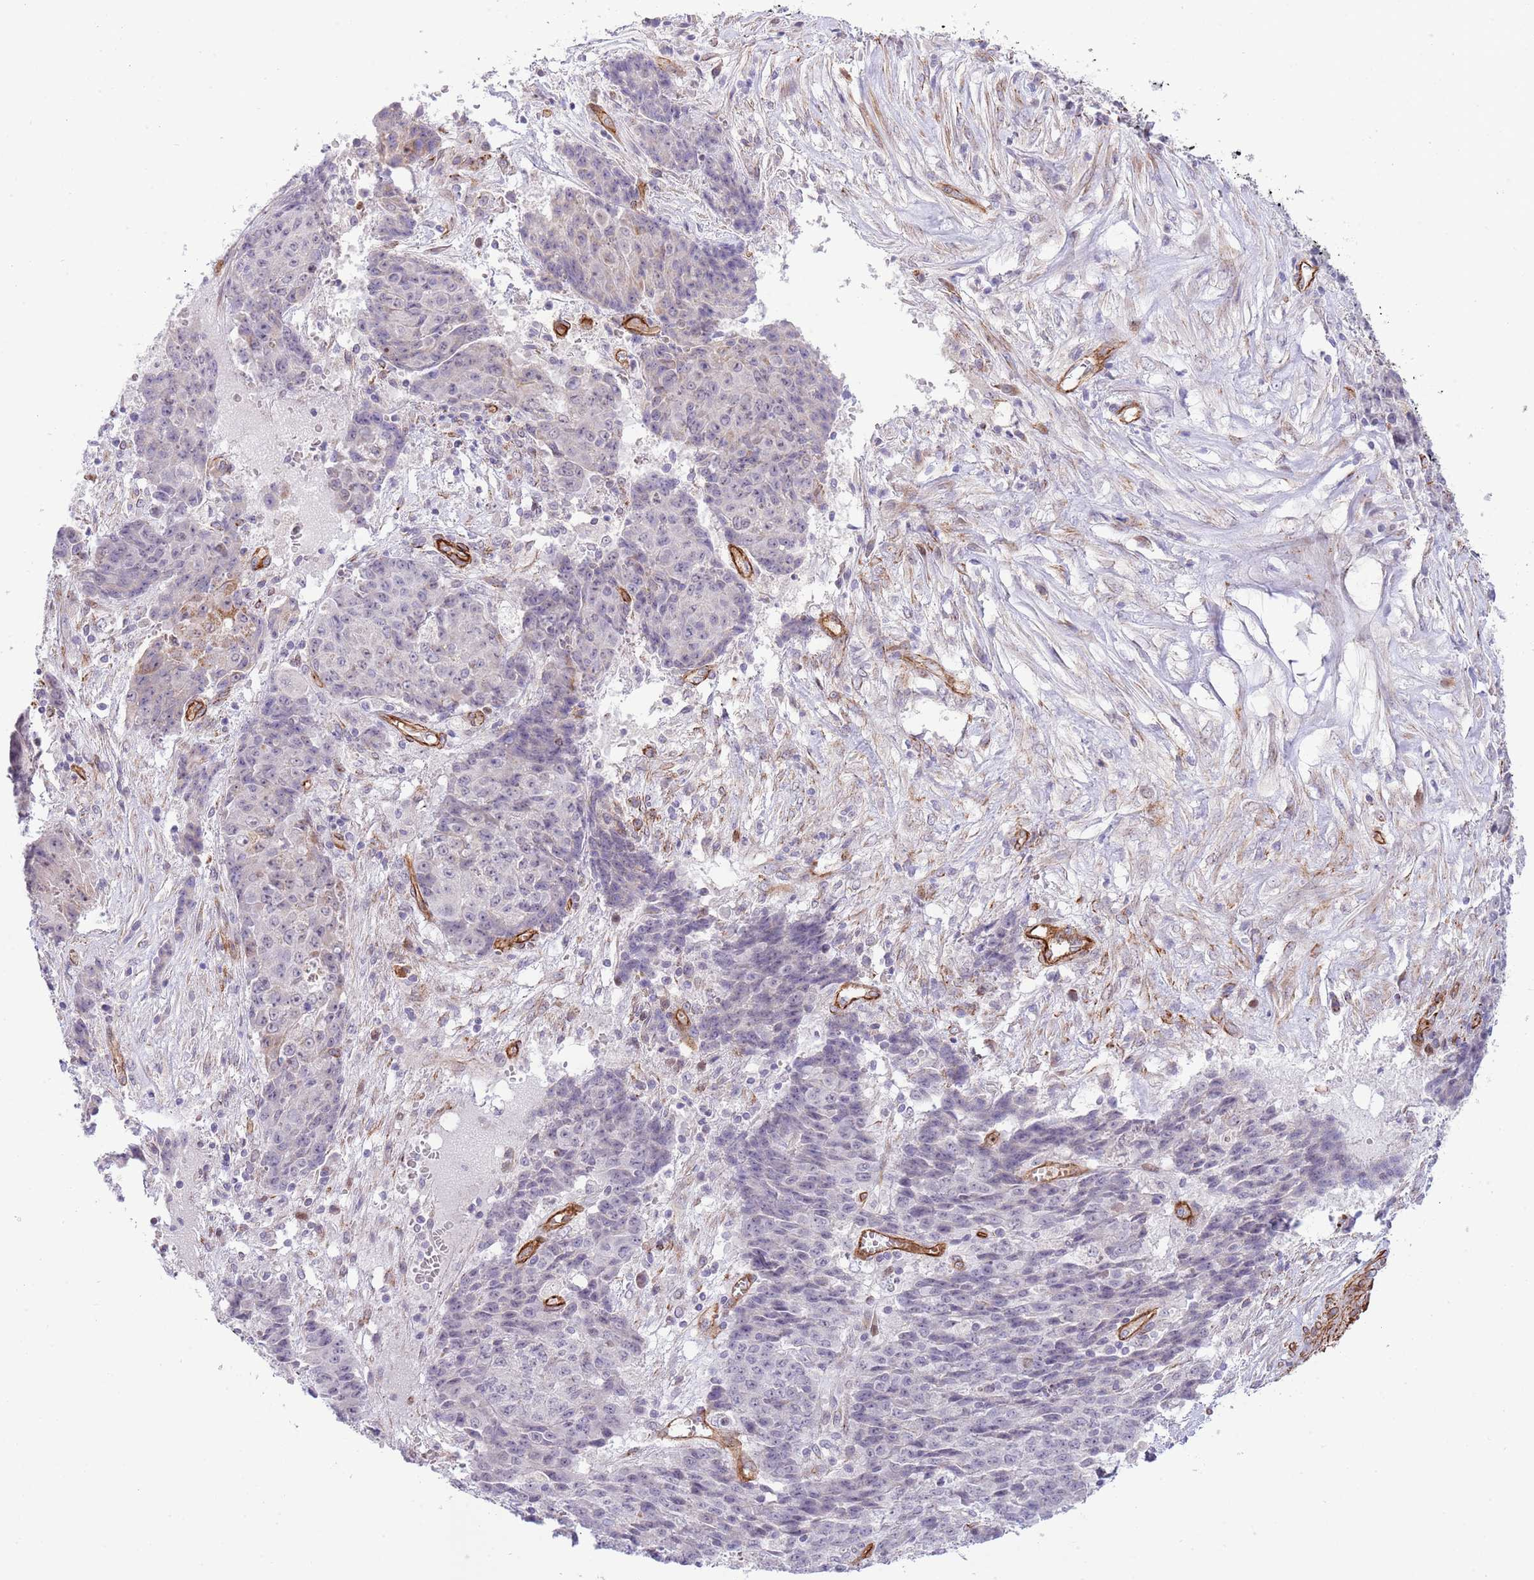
{"staining": {"intensity": "negative", "quantity": "none", "location": "none"}, "tissue": "ovarian cancer", "cell_type": "Tumor cells", "image_type": "cancer", "snomed": [{"axis": "morphology", "description": "Carcinoma, endometroid"}, {"axis": "topography", "description": "Ovary"}], "caption": "The image demonstrates no significant staining in tumor cells of endometroid carcinoma (ovarian).", "gene": "NEK3", "patient": {"sex": "female", "age": 42}}